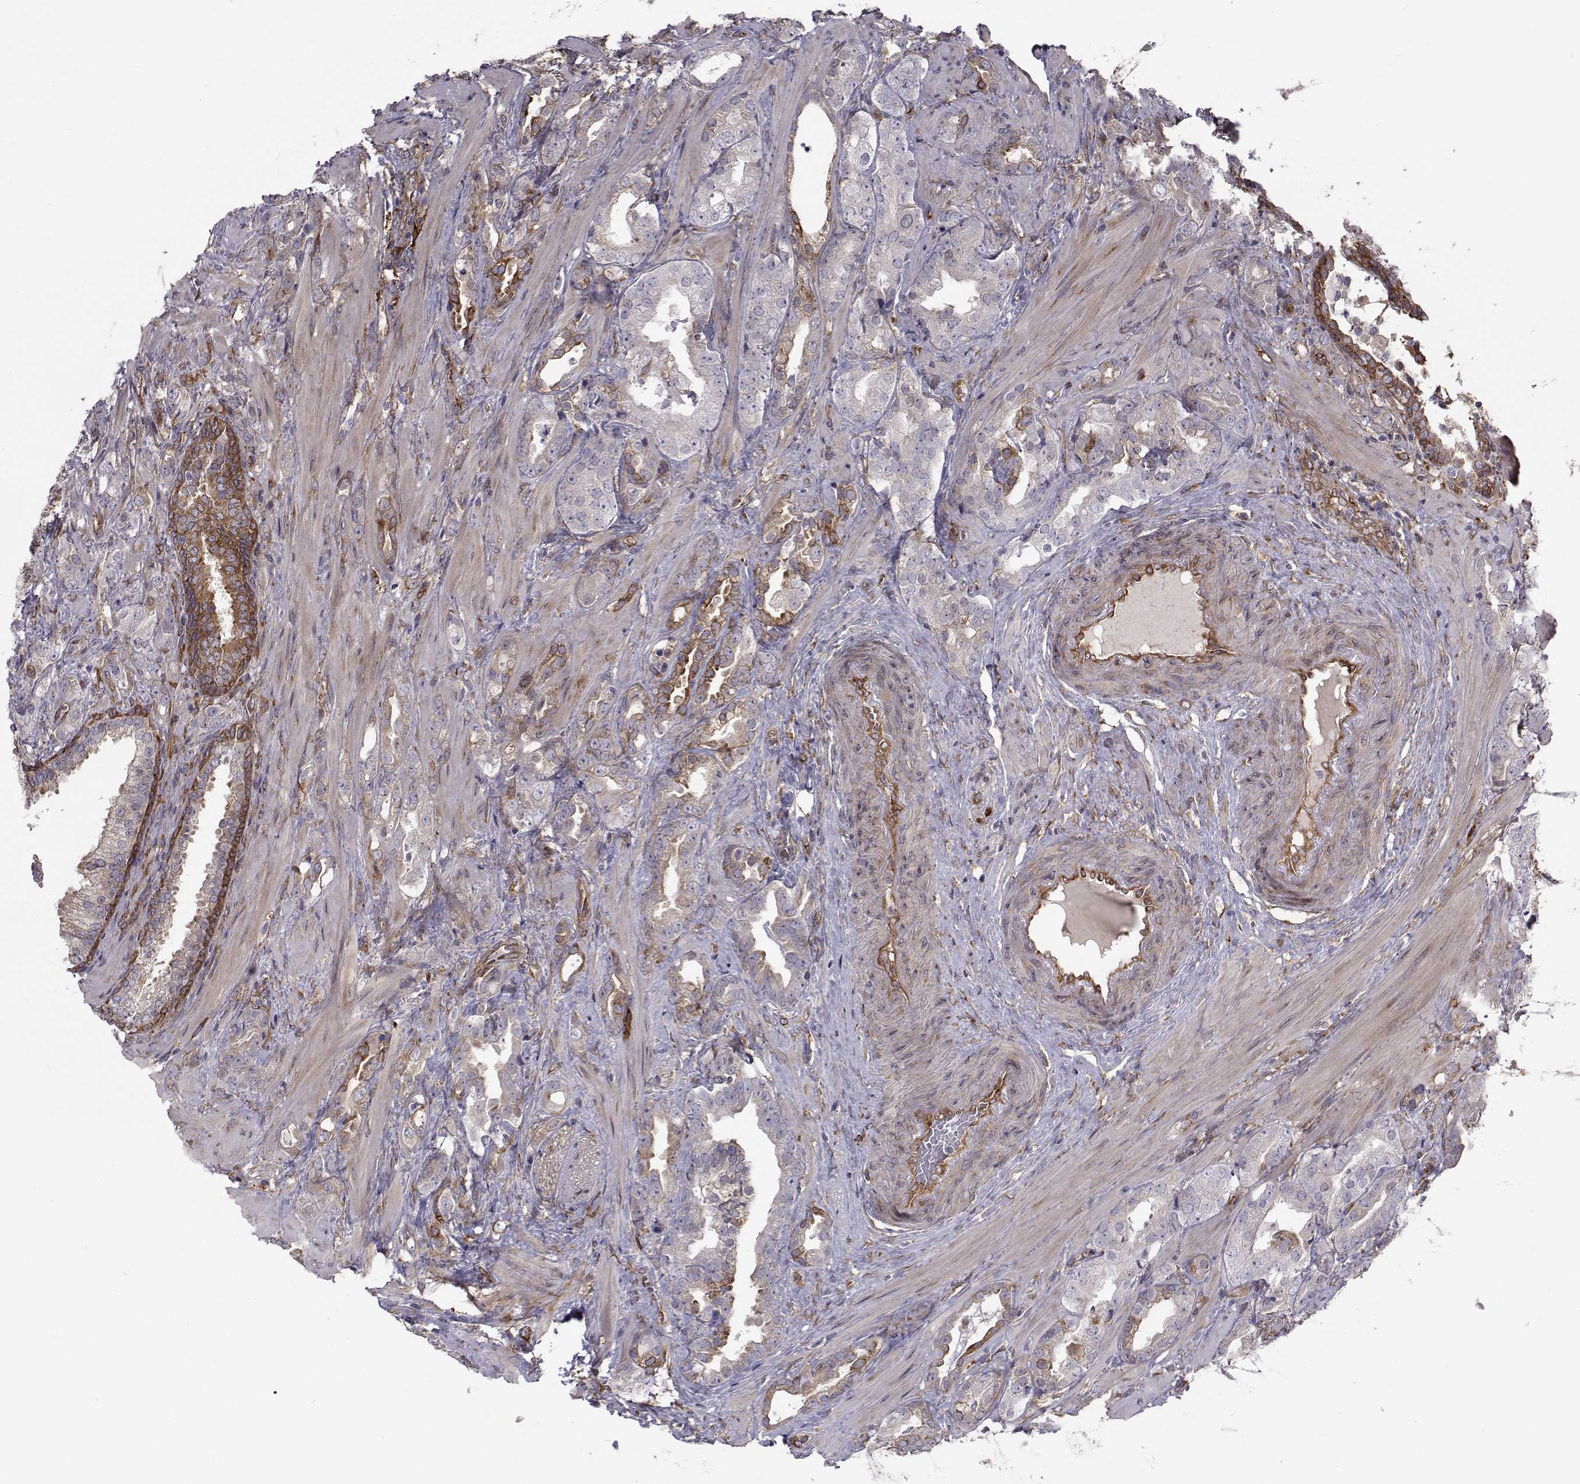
{"staining": {"intensity": "negative", "quantity": "none", "location": "none"}, "tissue": "prostate cancer", "cell_type": "Tumor cells", "image_type": "cancer", "snomed": [{"axis": "morphology", "description": "Adenocarcinoma, NOS"}, {"axis": "topography", "description": "Prostate"}], "caption": "A high-resolution photomicrograph shows immunohistochemistry (IHC) staining of prostate adenocarcinoma, which exhibits no significant positivity in tumor cells.", "gene": "TRIP10", "patient": {"sex": "male", "age": 57}}